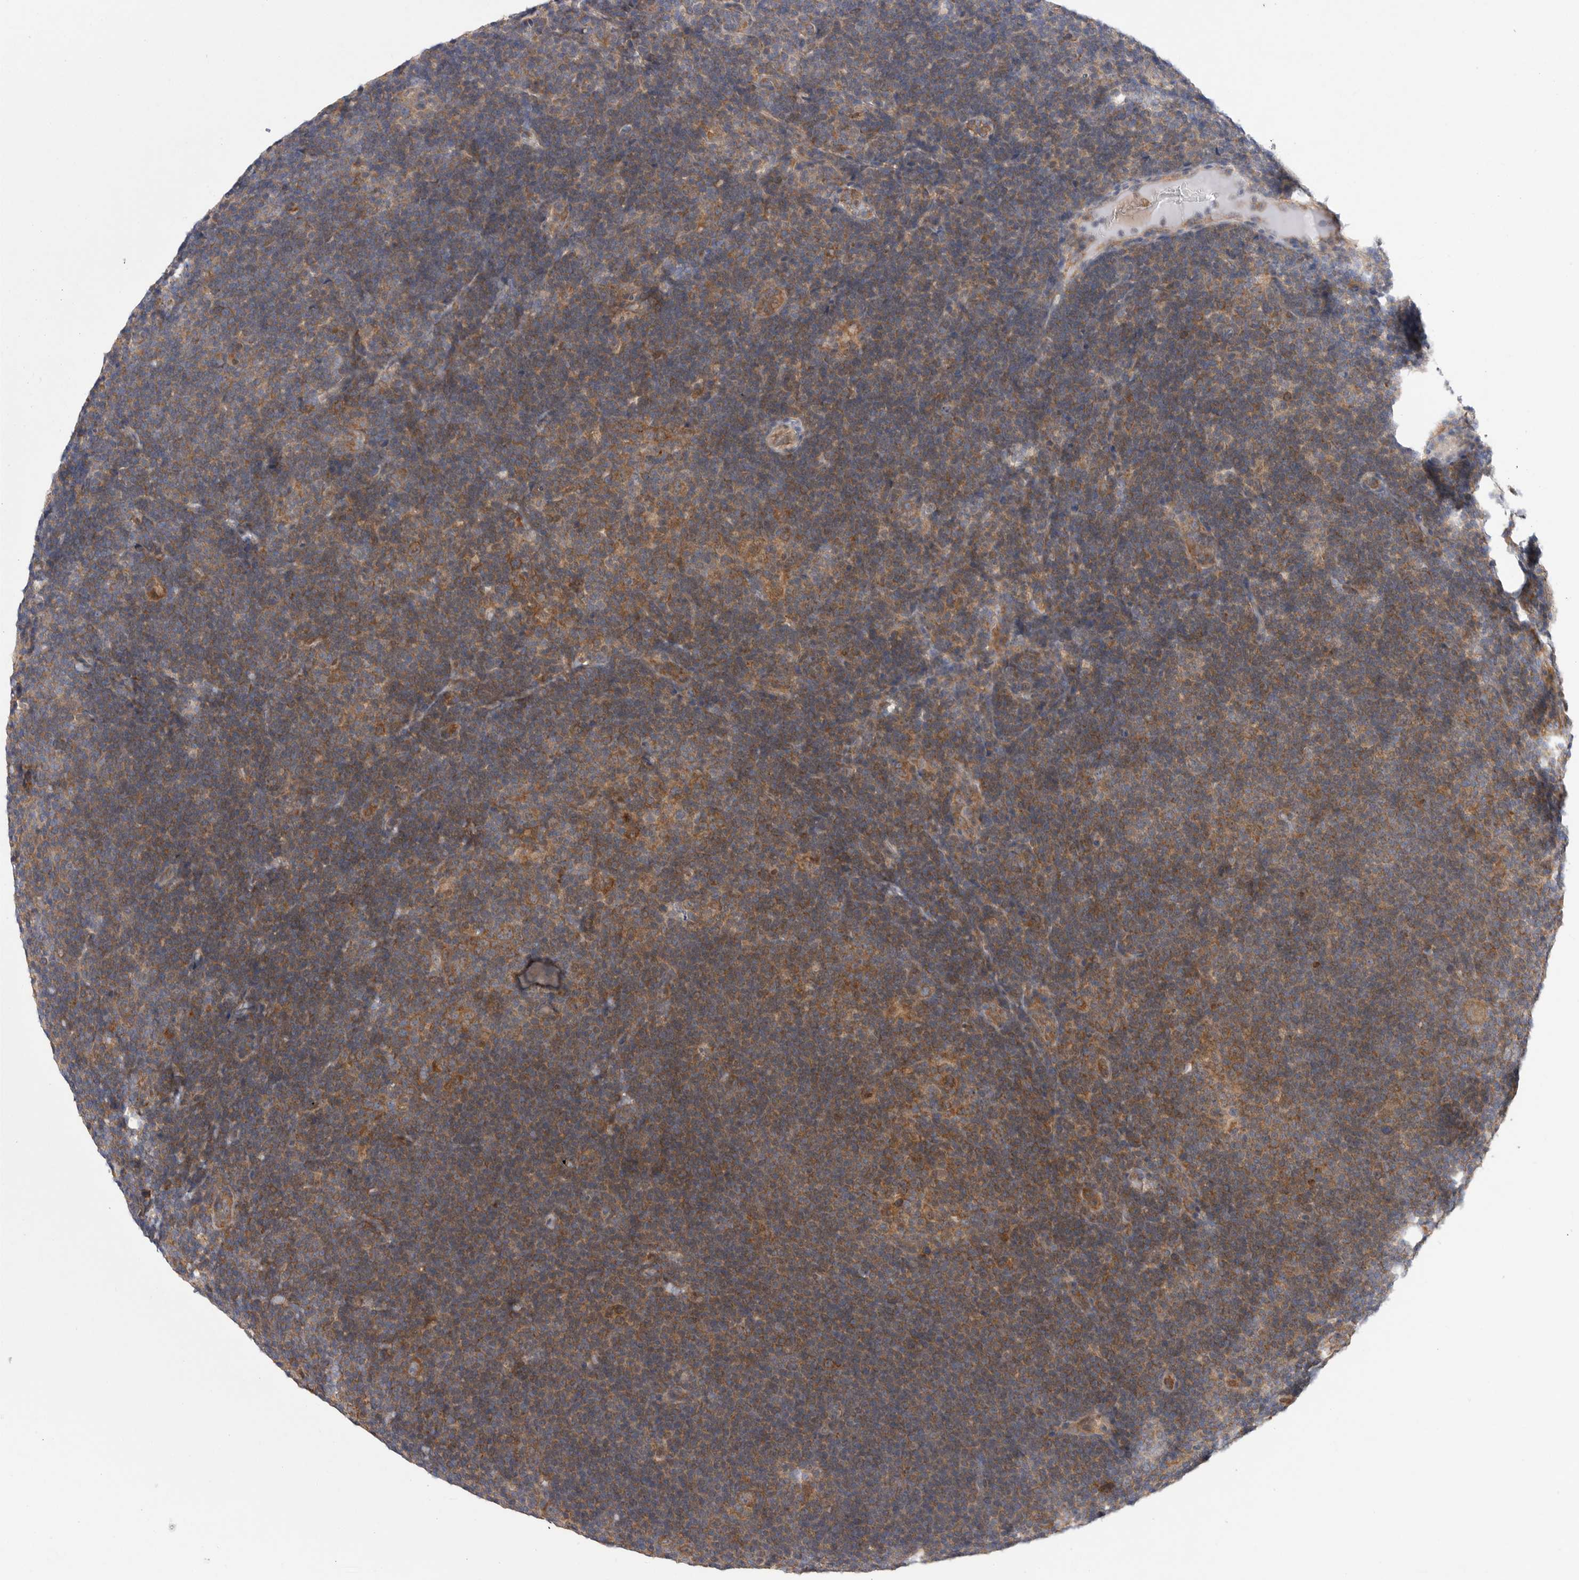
{"staining": {"intensity": "moderate", "quantity": "<25%", "location": "cytoplasmic/membranous"}, "tissue": "lymphoma", "cell_type": "Tumor cells", "image_type": "cancer", "snomed": [{"axis": "morphology", "description": "Hodgkin's disease, NOS"}, {"axis": "topography", "description": "Lymph node"}], "caption": "The immunohistochemical stain highlights moderate cytoplasmic/membranous positivity in tumor cells of Hodgkin's disease tissue.", "gene": "FBXO43", "patient": {"sex": "female", "age": 57}}